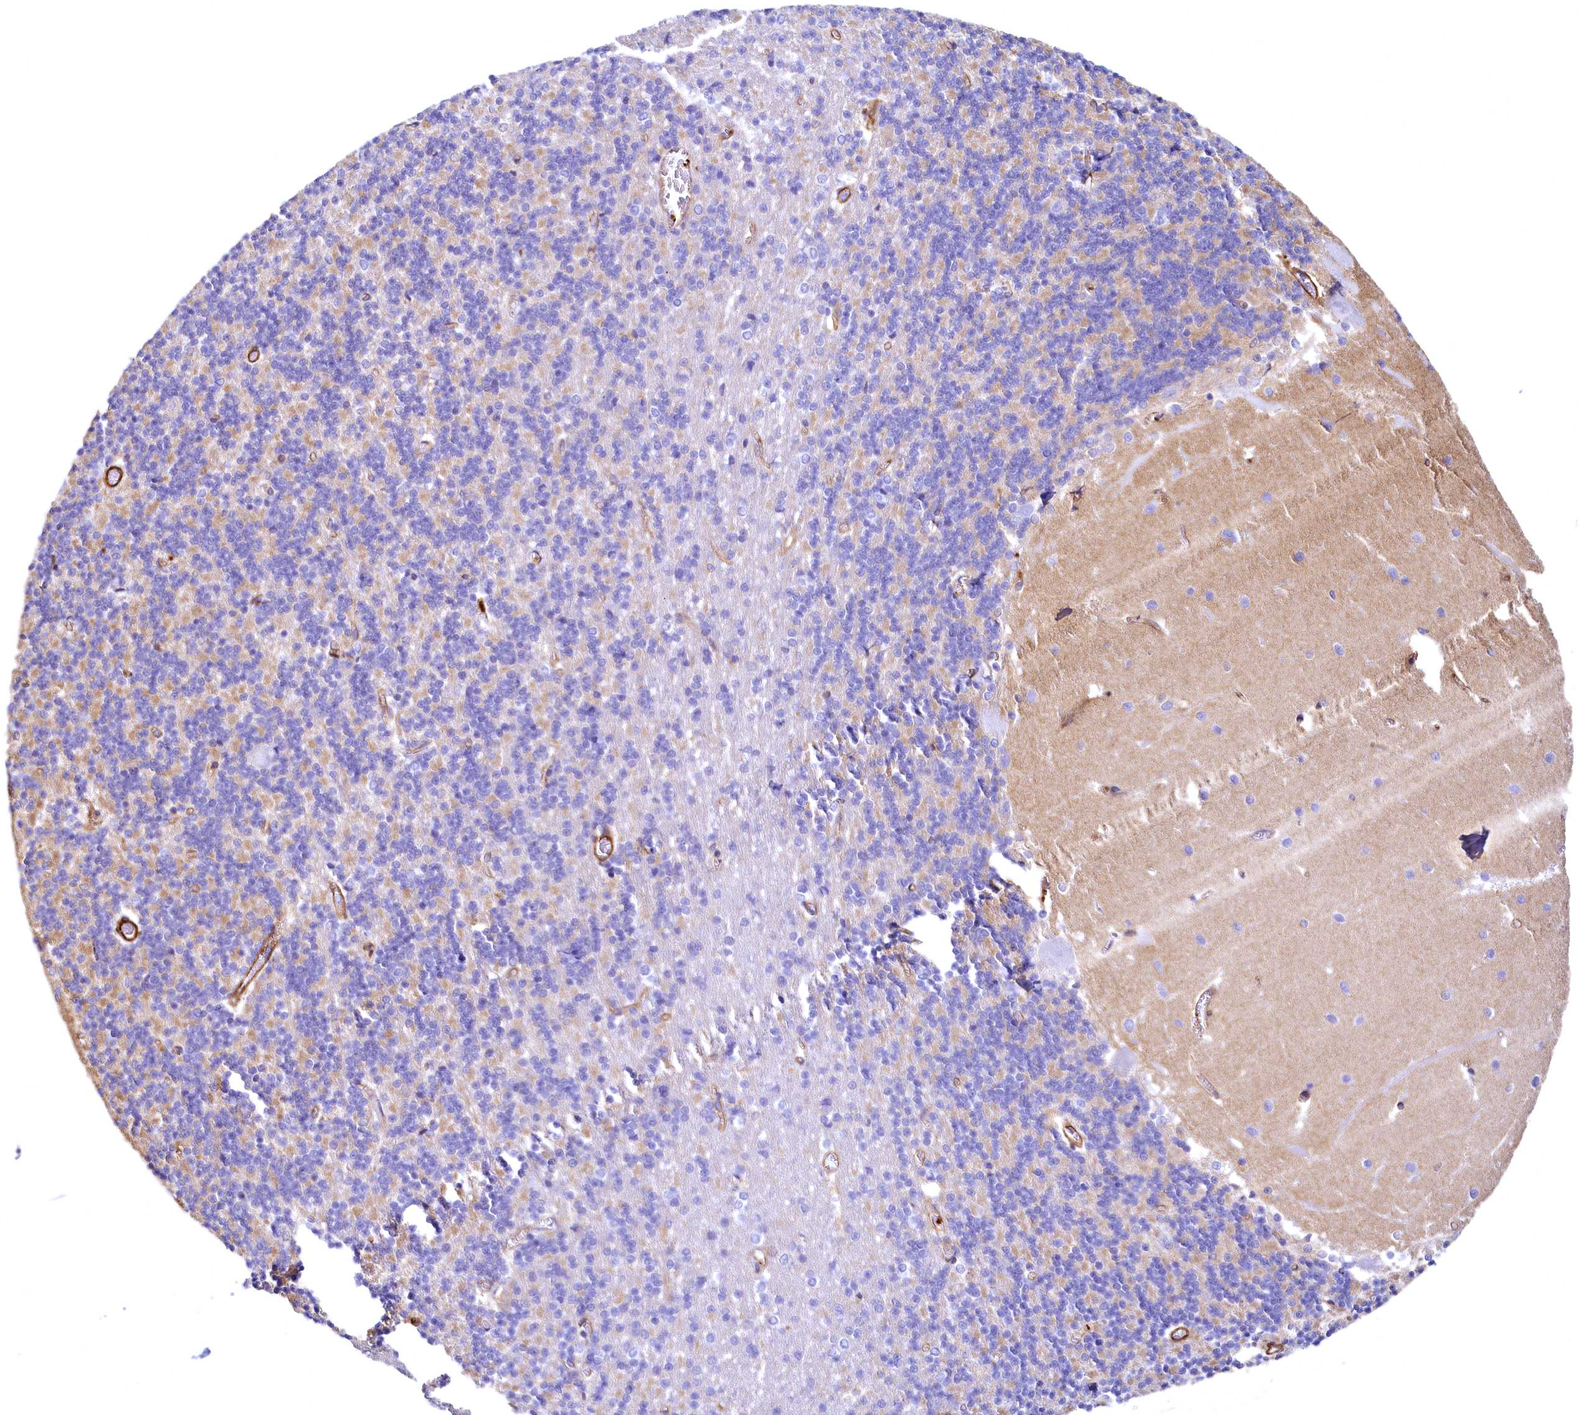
{"staining": {"intensity": "weak", "quantity": "<25%", "location": "cytoplasmic/membranous"}, "tissue": "cerebellum", "cell_type": "Cells in granular layer", "image_type": "normal", "snomed": [{"axis": "morphology", "description": "Normal tissue, NOS"}, {"axis": "topography", "description": "Cerebellum"}], "caption": "Cells in granular layer show no significant staining in benign cerebellum.", "gene": "THBS1", "patient": {"sex": "male", "age": 37}}